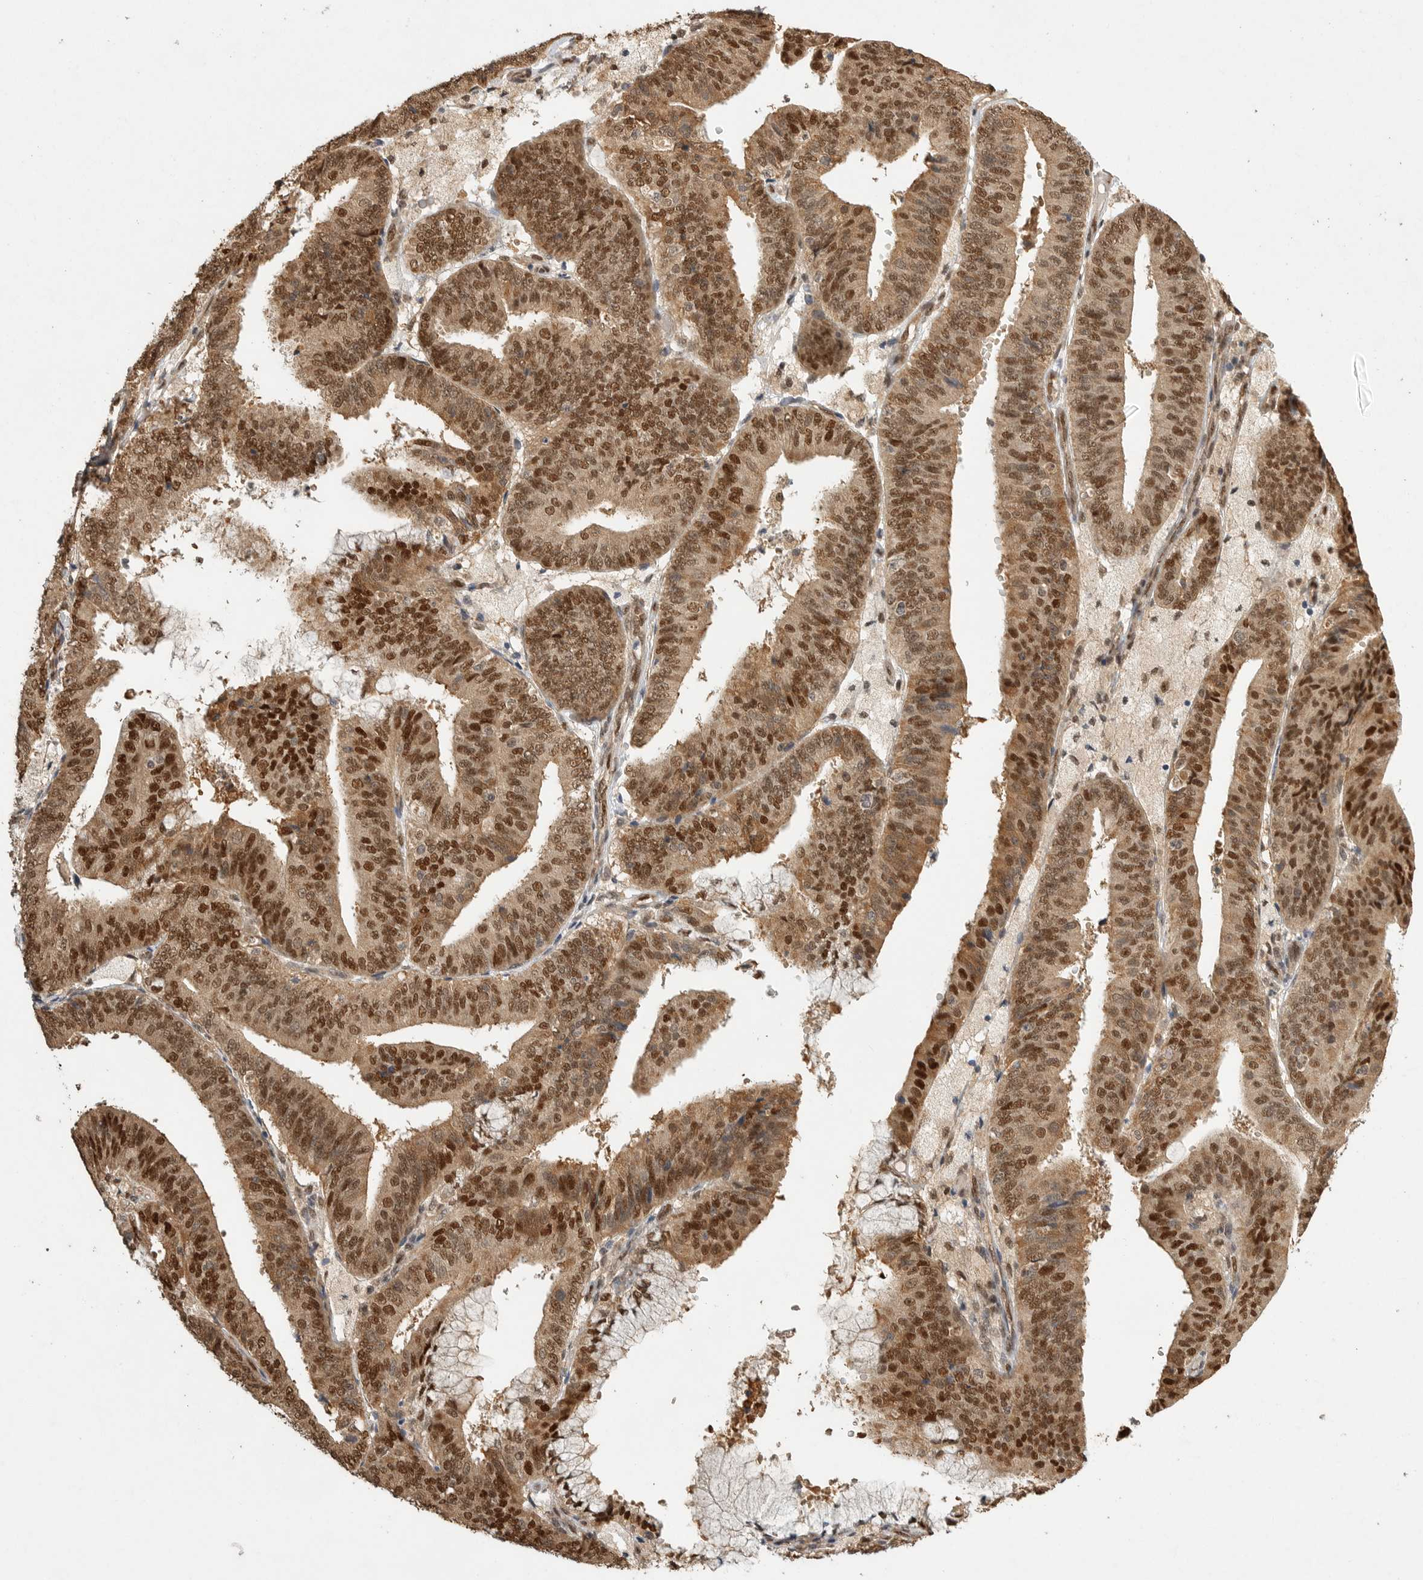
{"staining": {"intensity": "strong", "quantity": ">75%", "location": "cytoplasmic/membranous,nuclear"}, "tissue": "endometrial cancer", "cell_type": "Tumor cells", "image_type": "cancer", "snomed": [{"axis": "morphology", "description": "Adenocarcinoma, NOS"}, {"axis": "topography", "description": "Endometrium"}], "caption": "Immunohistochemistry of adenocarcinoma (endometrial) shows high levels of strong cytoplasmic/membranous and nuclear expression in approximately >75% of tumor cells.", "gene": "DFFA", "patient": {"sex": "female", "age": 63}}